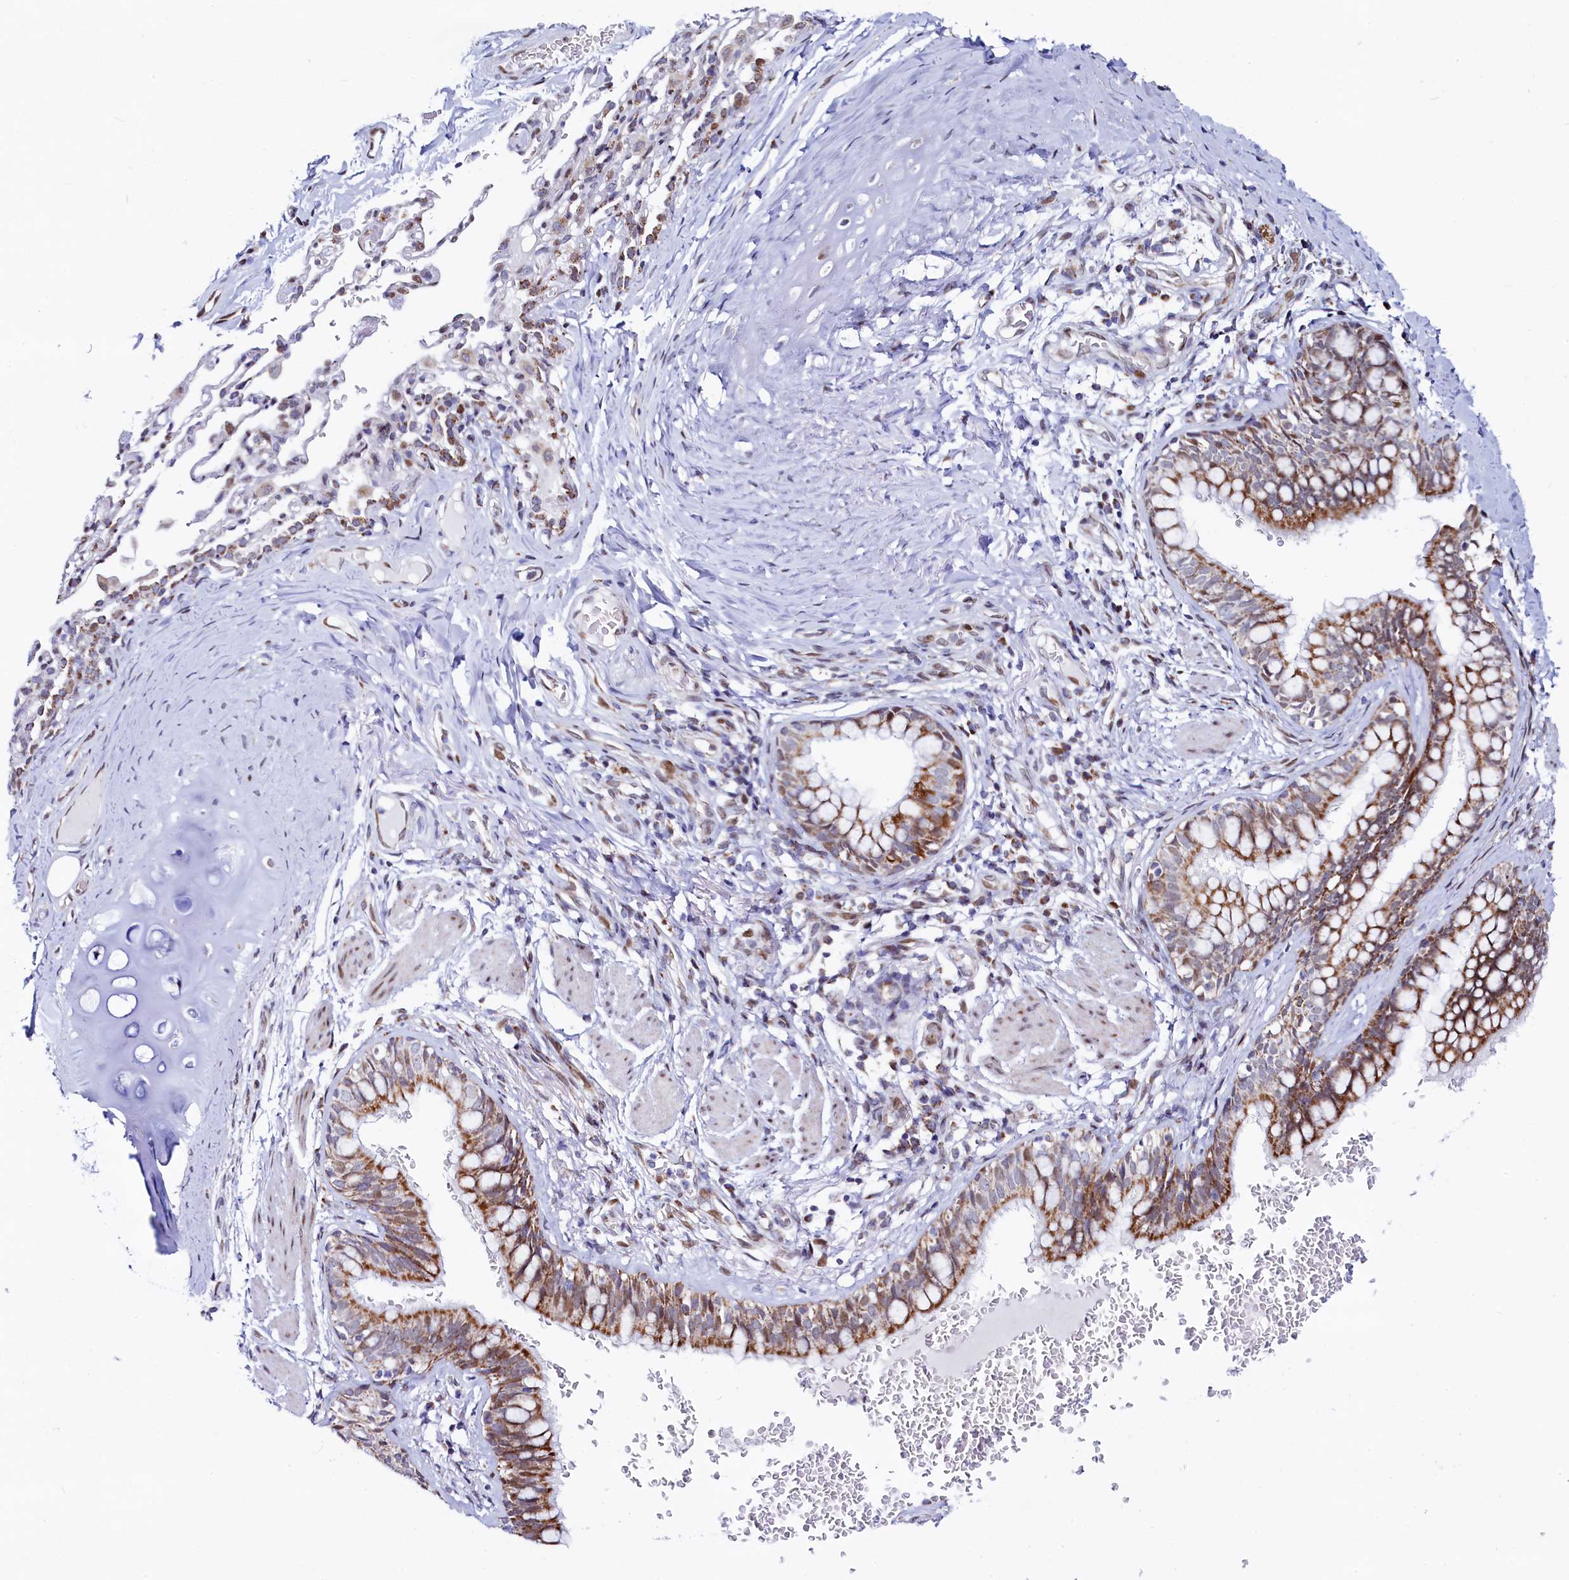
{"staining": {"intensity": "moderate", "quantity": ">75%", "location": "cytoplasmic/membranous"}, "tissue": "bronchus", "cell_type": "Respiratory epithelial cells", "image_type": "normal", "snomed": [{"axis": "morphology", "description": "Normal tissue, NOS"}, {"axis": "topography", "description": "Cartilage tissue"}, {"axis": "topography", "description": "Bronchus"}], "caption": "This is a histology image of immunohistochemistry staining of benign bronchus, which shows moderate expression in the cytoplasmic/membranous of respiratory epithelial cells.", "gene": "HDGFL3", "patient": {"sex": "female", "age": 36}}